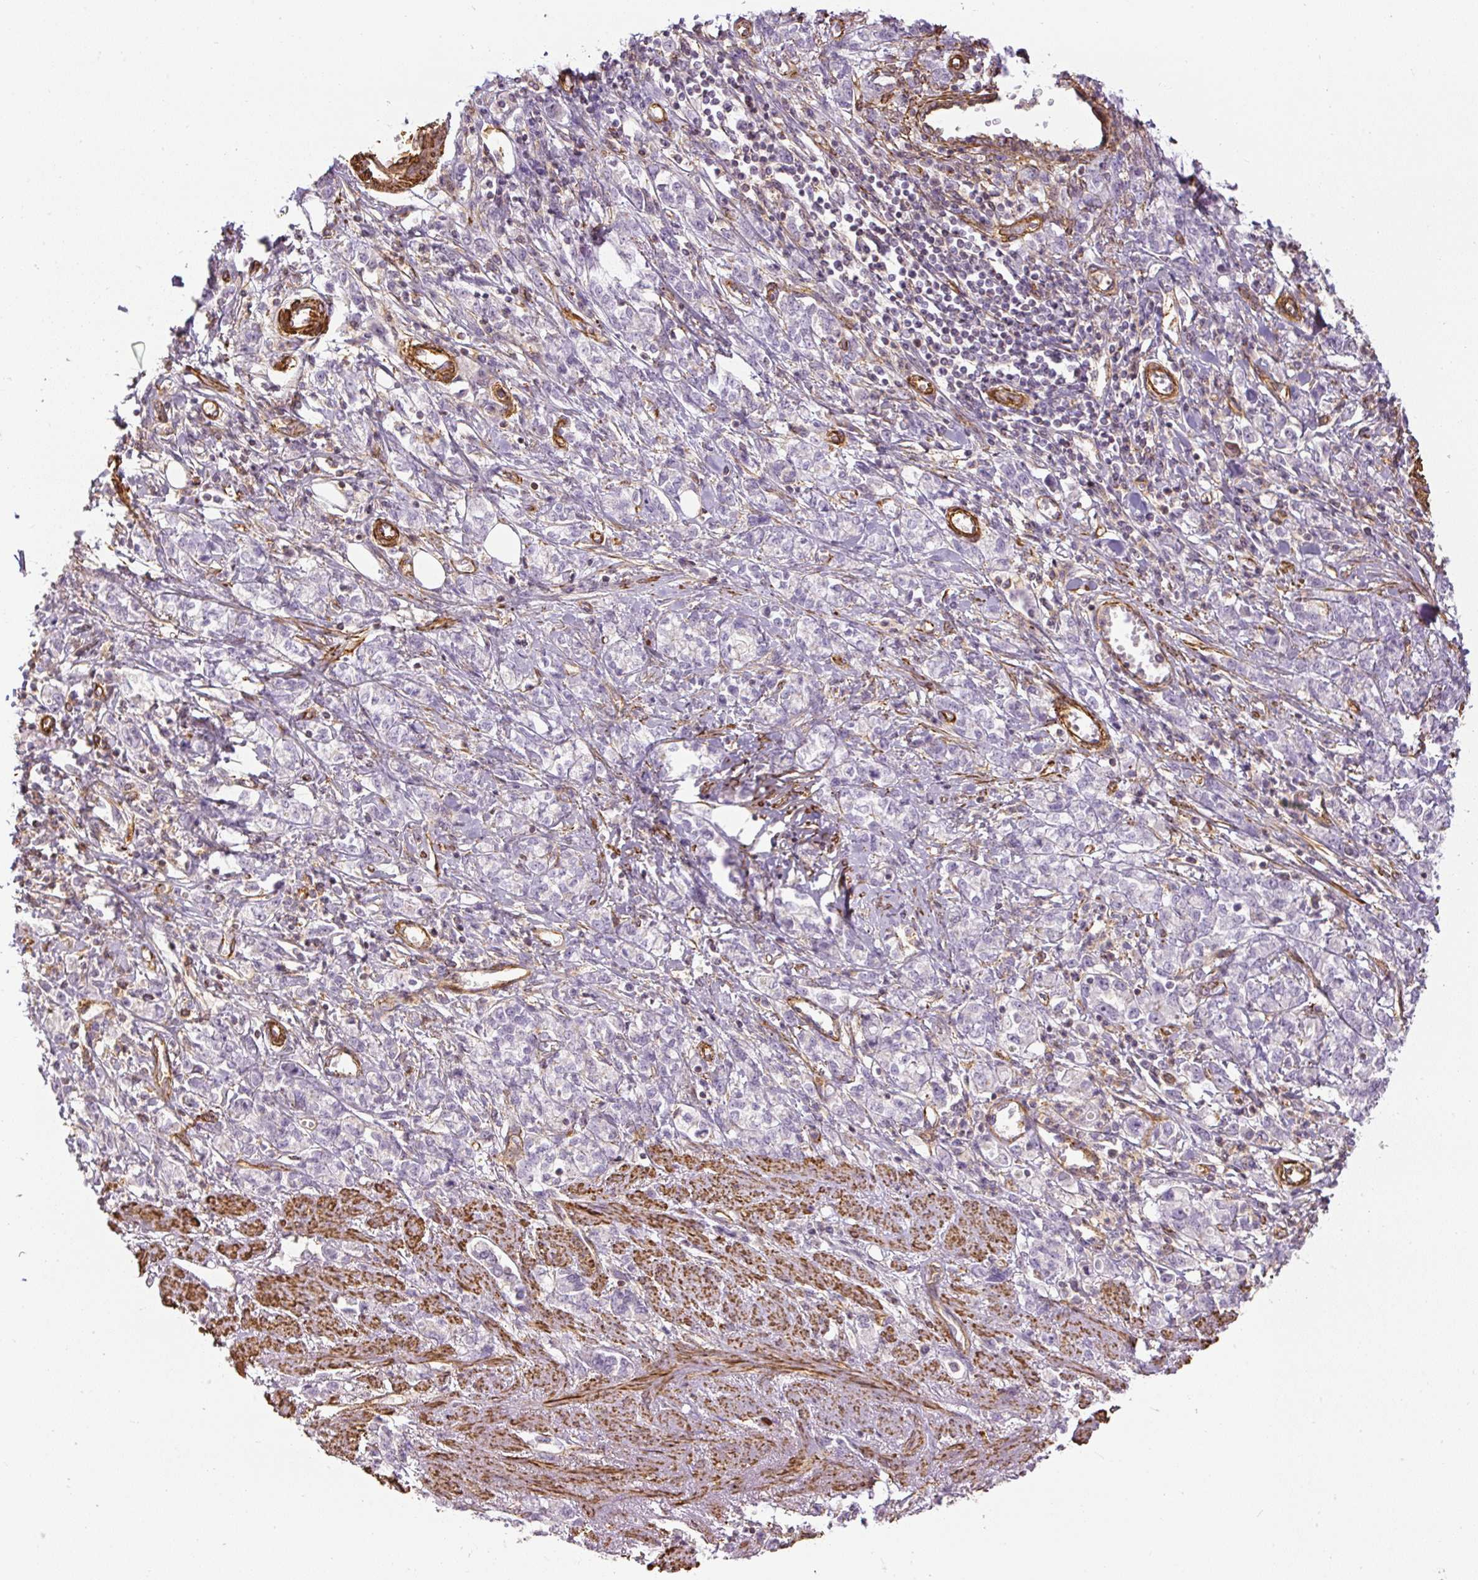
{"staining": {"intensity": "negative", "quantity": "none", "location": "none"}, "tissue": "stomach cancer", "cell_type": "Tumor cells", "image_type": "cancer", "snomed": [{"axis": "morphology", "description": "Adenocarcinoma, NOS"}, {"axis": "topography", "description": "Stomach"}], "caption": "Tumor cells show no significant protein expression in stomach cancer (adenocarcinoma).", "gene": "MYL12A", "patient": {"sex": "female", "age": 76}}